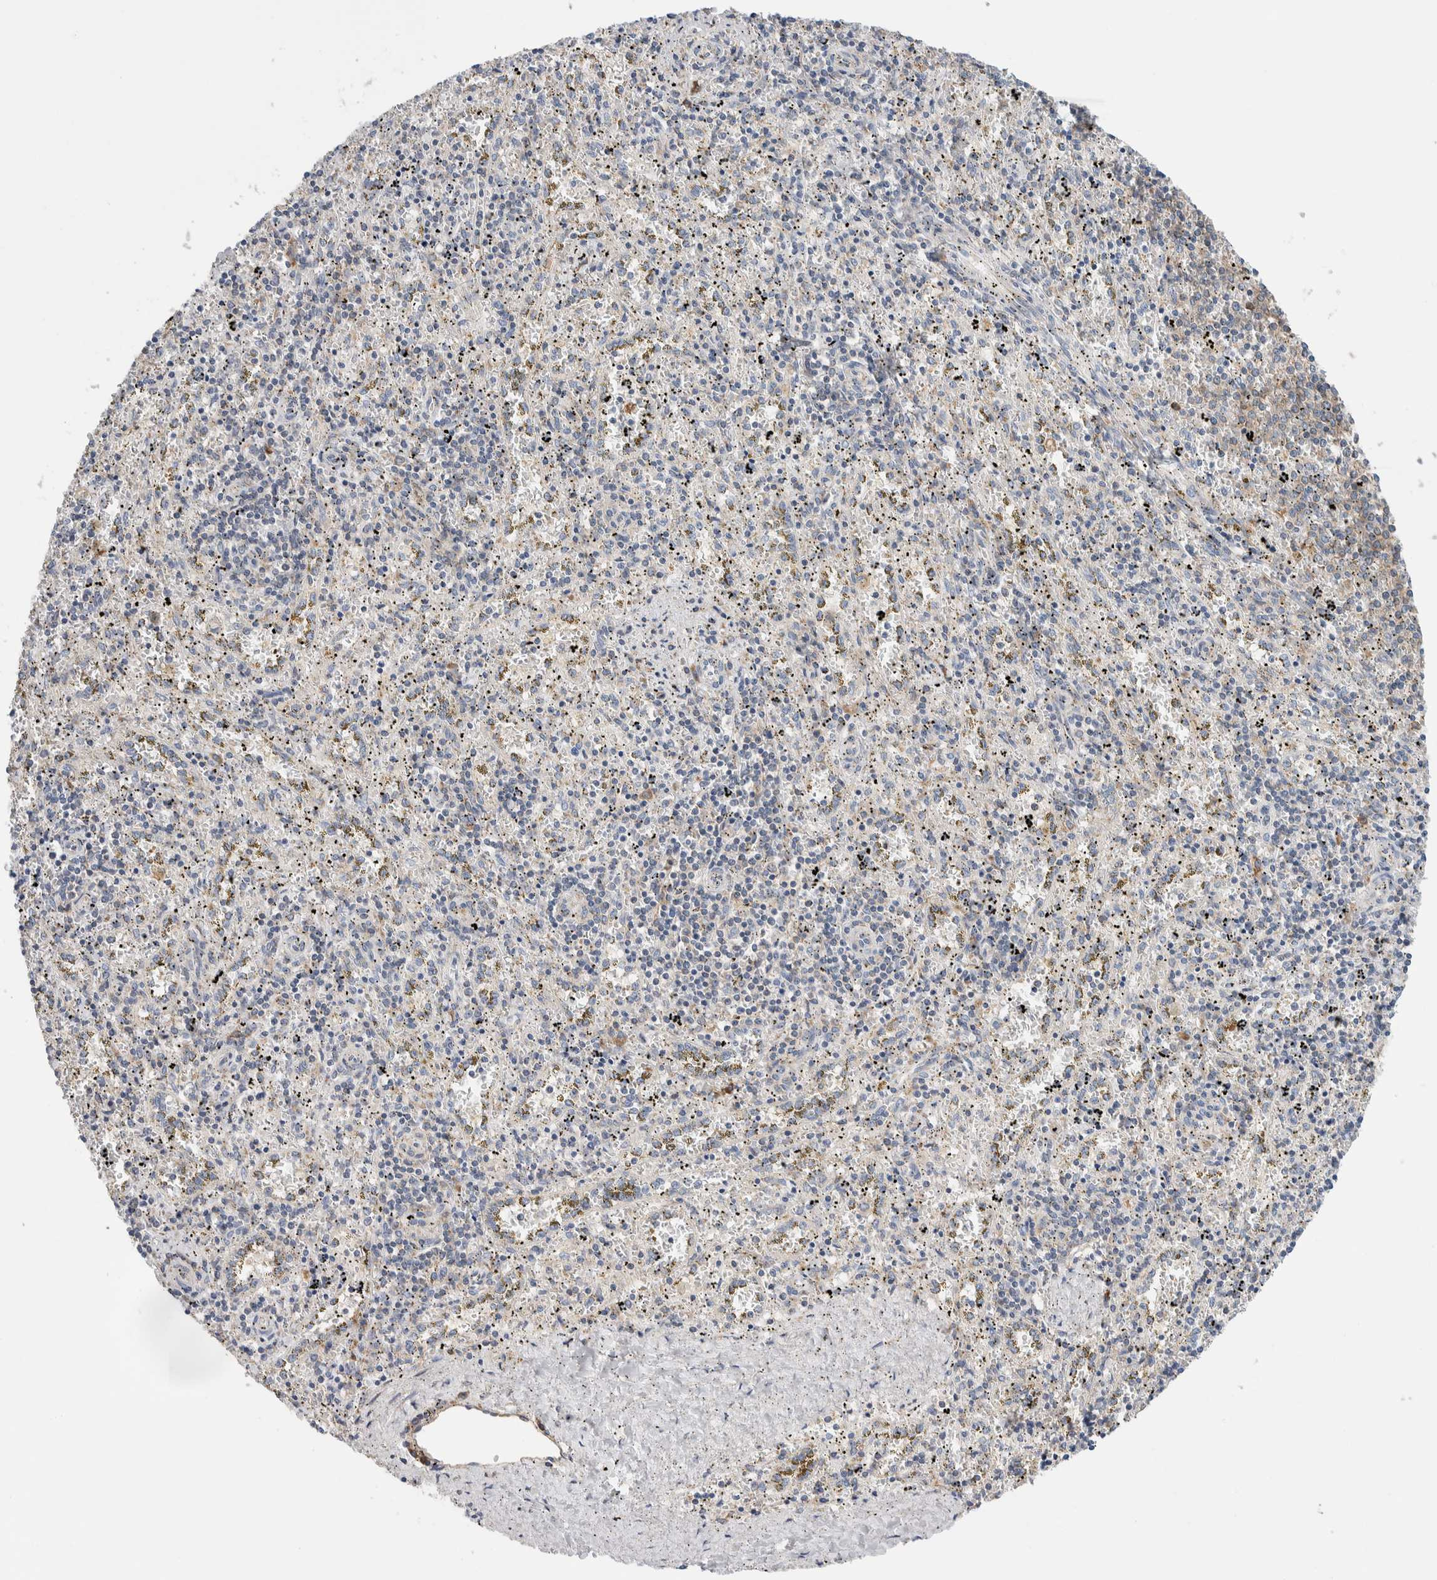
{"staining": {"intensity": "weak", "quantity": "25%-75%", "location": "cytoplasmic/membranous"}, "tissue": "spleen", "cell_type": "Cells in red pulp", "image_type": "normal", "snomed": [{"axis": "morphology", "description": "Normal tissue, NOS"}, {"axis": "topography", "description": "Spleen"}], "caption": "Spleen stained with immunohistochemistry (IHC) exhibits weak cytoplasmic/membranous positivity in approximately 25%-75% of cells in red pulp.", "gene": "RACK1", "patient": {"sex": "male", "age": 11}}